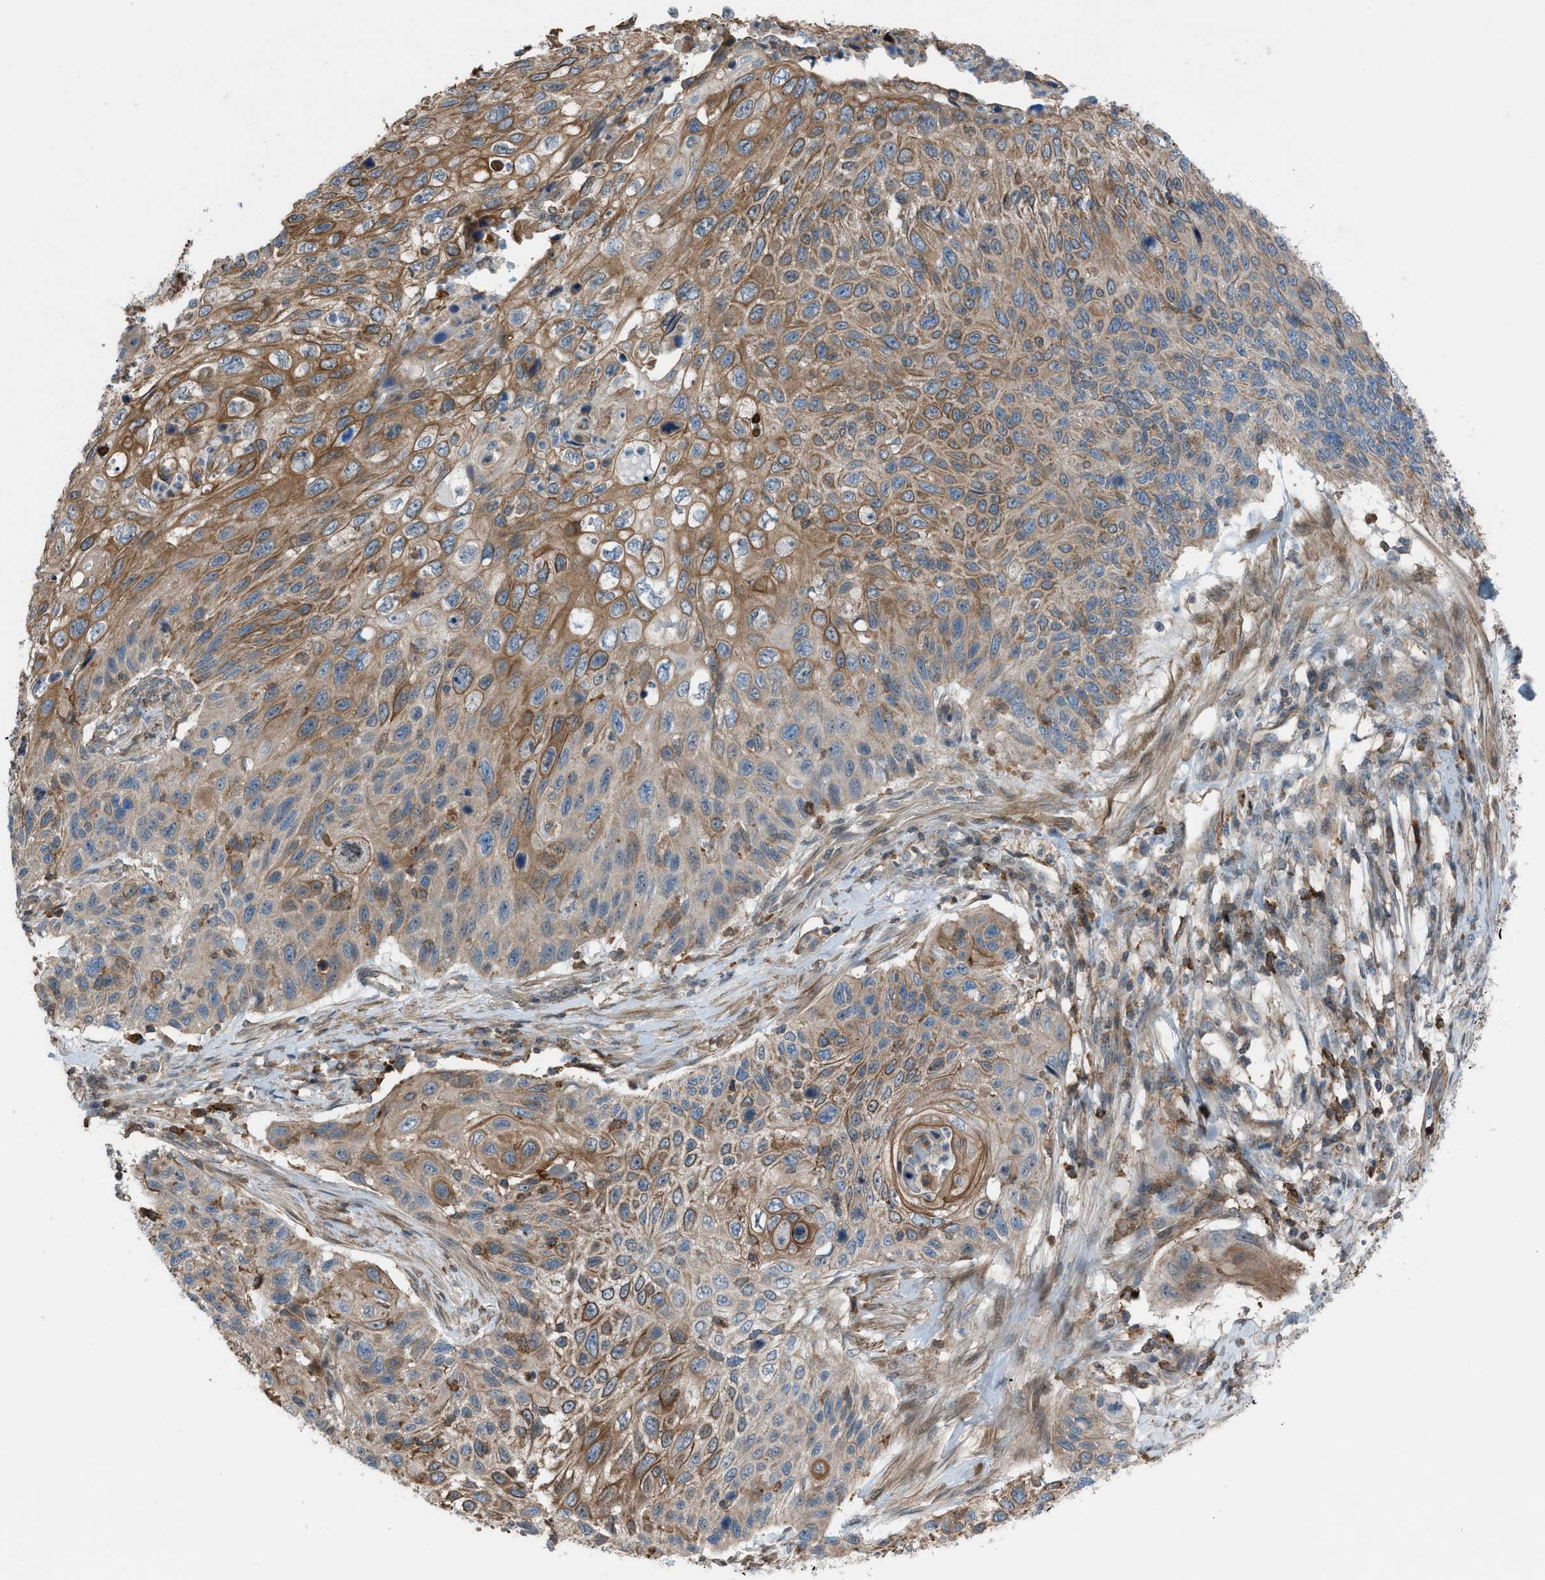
{"staining": {"intensity": "moderate", "quantity": "25%-75%", "location": "cytoplasmic/membranous"}, "tissue": "cervical cancer", "cell_type": "Tumor cells", "image_type": "cancer", "snomed": [{"axis": "morphology", "description": "Squamous cell carcinoma, NOS"}, {"axis": "topography", "description": "Cervix"}], "caption": "Human cervical cancer (squamous cell carcinoma) stained for a protein (brown) shows moderate cytoplasmic/membranous positive staining in about 25%-75% of tumor cells.", "gene": "DYRK1A", "patient": {"sex": "female", "age": 70}}